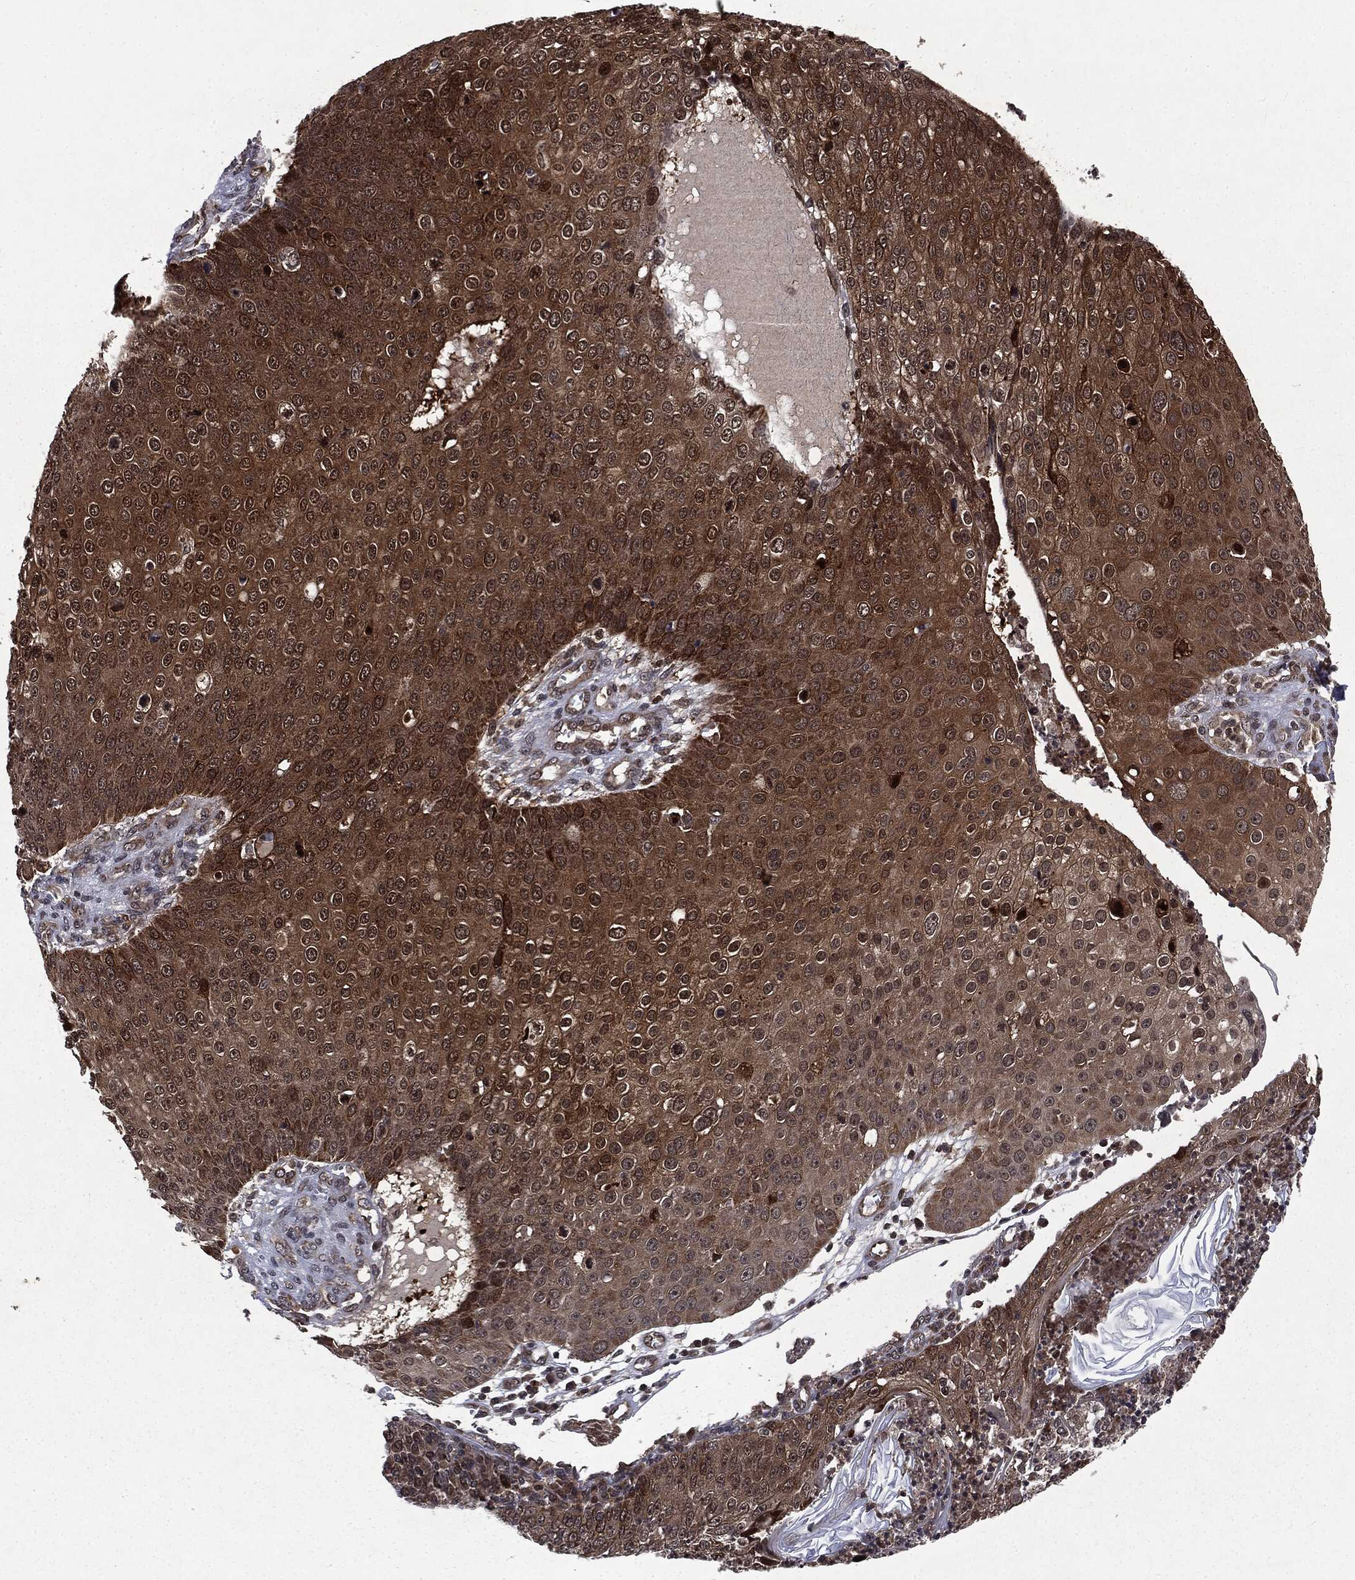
{"staining": {"intensity": "strong", "quantity": "25%-75%", "location": "cytoplasmic/membranous,nuclear"}, "tissue": "skin cancer", "cell_type": "Tumor cells", "image_type": "cancer", "snomed": [{"axis": "morphology", "description": "Squamous cell carcinoma, NOS"}, {"axis": "topography", "description": "Skin"}], "caption": "Brown immunohistochemical staining in squamous cell carcinoma (skin) exhibits strong cytoplasmic/membranous and nuclear positivity in about 25%-75% of tumor cells.", "gene": "STAU2", "patient": {"sex": "male", "age": 71}}